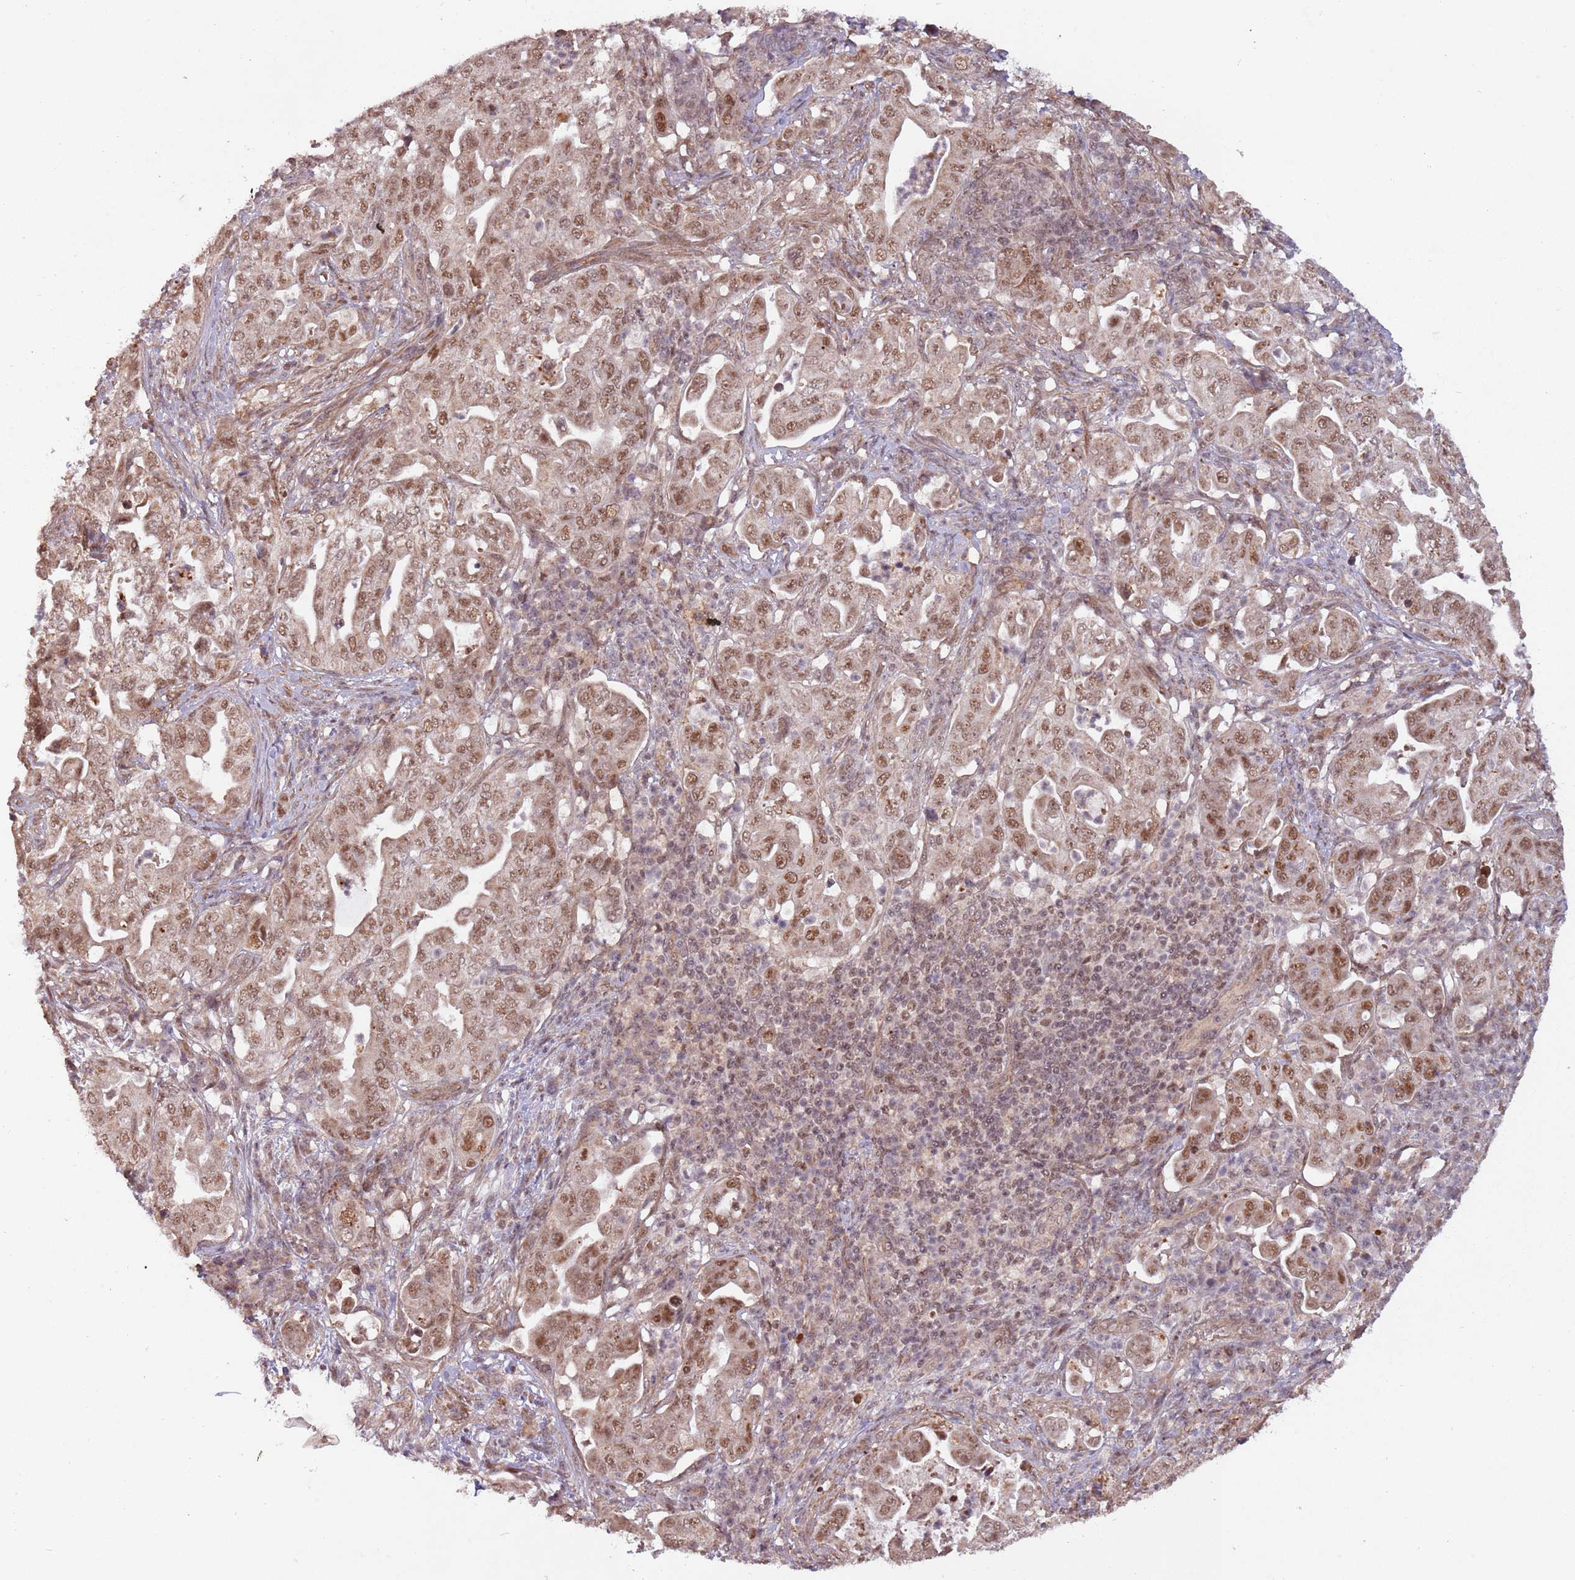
{"staining": {"intensity": "moderate", "quantity": ">75%", "location": "nuclear"}, "tissue": "pancreatic cancer", "cell_type": "Tumor cells", "image_type": "cancer", "snomed": [{"axis": "morphology", "description": "Normal tissue, NOS"}, {"axis": "morphology", "description": "Adenocarcinoma, NOS"}, {"axis": "topography", "description": "Lymph node"}, {"axis": "topography", "description": "Pancreas"}], "caption": "This photomicrograph reveals immunohistochemistry staining of human pancreatic adenocarcinoma, with medium moderate nuclear positivity in about >75% of tumor cells.", "gene": "SUDS3", "patient": {"sex": "female", "age": 67}}